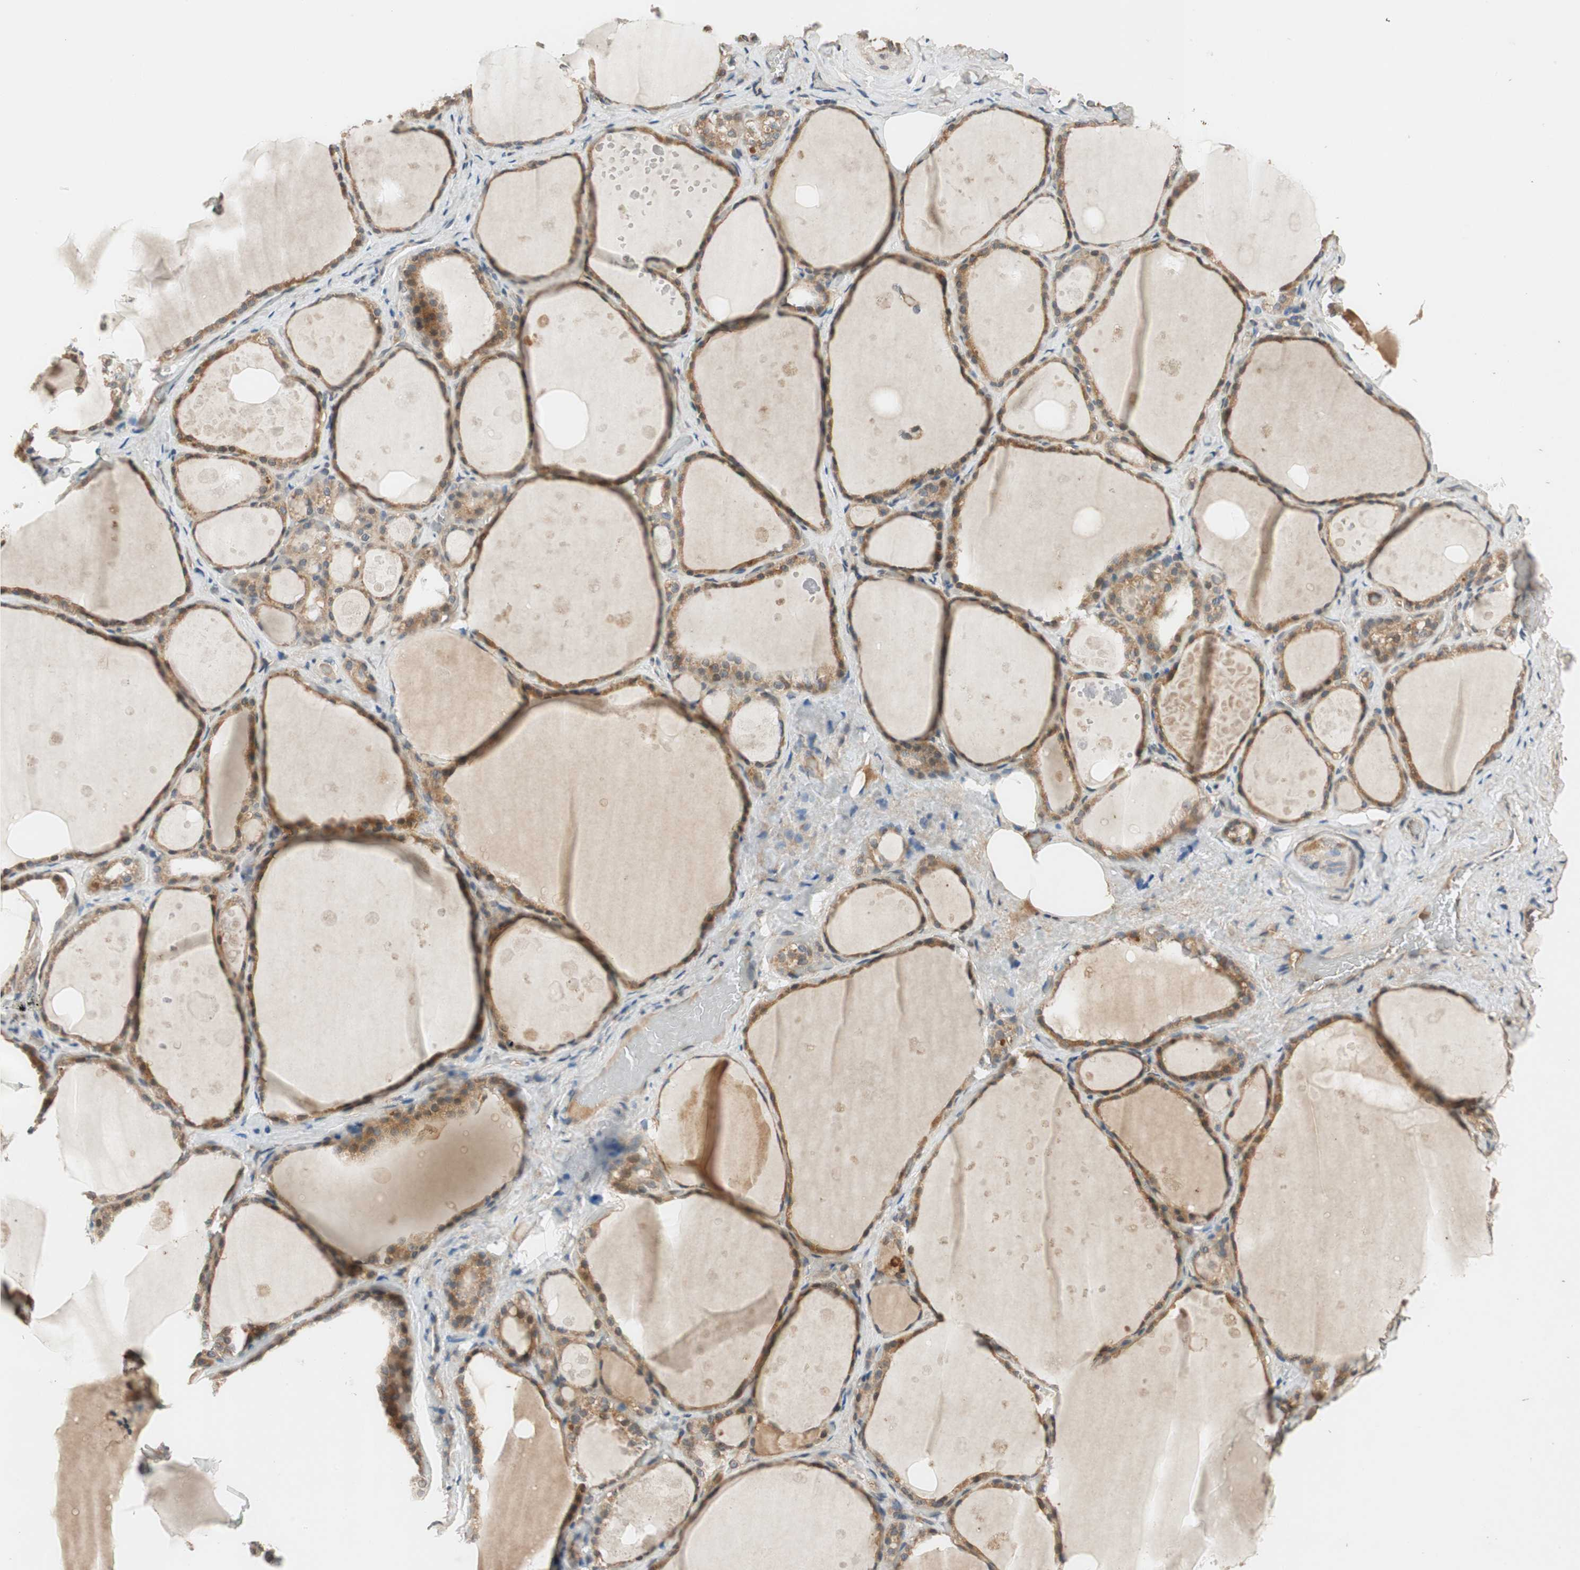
{"staining": {"intensity": "moderate", "quantity": ">75%", "location": "cytoplasmic/membranous"}, "tissue": "thyroid gland", "cell_type": "Glandular cells", "image_type": "normal", "snomed": [{"axis": "morphology", "description": "Normal tissue, NOS"}, {"axis": "topography", "description": "Thyroid gland"}], "caption": "A high-resolution micrograph shows immunohistochemistry (IHC) staining of benign thyroid gland, which exhibits moderate cytoplasmic/membranous staining in about >75% of glandular cells. Using DAB (3,3'-diaminobenzidine) (brown) and hematoxylin (blue) stains, captured at high magnification using brightfield microscopy.", "gene": "GCLM", "patient": {"sex": "male", "age": 61}}